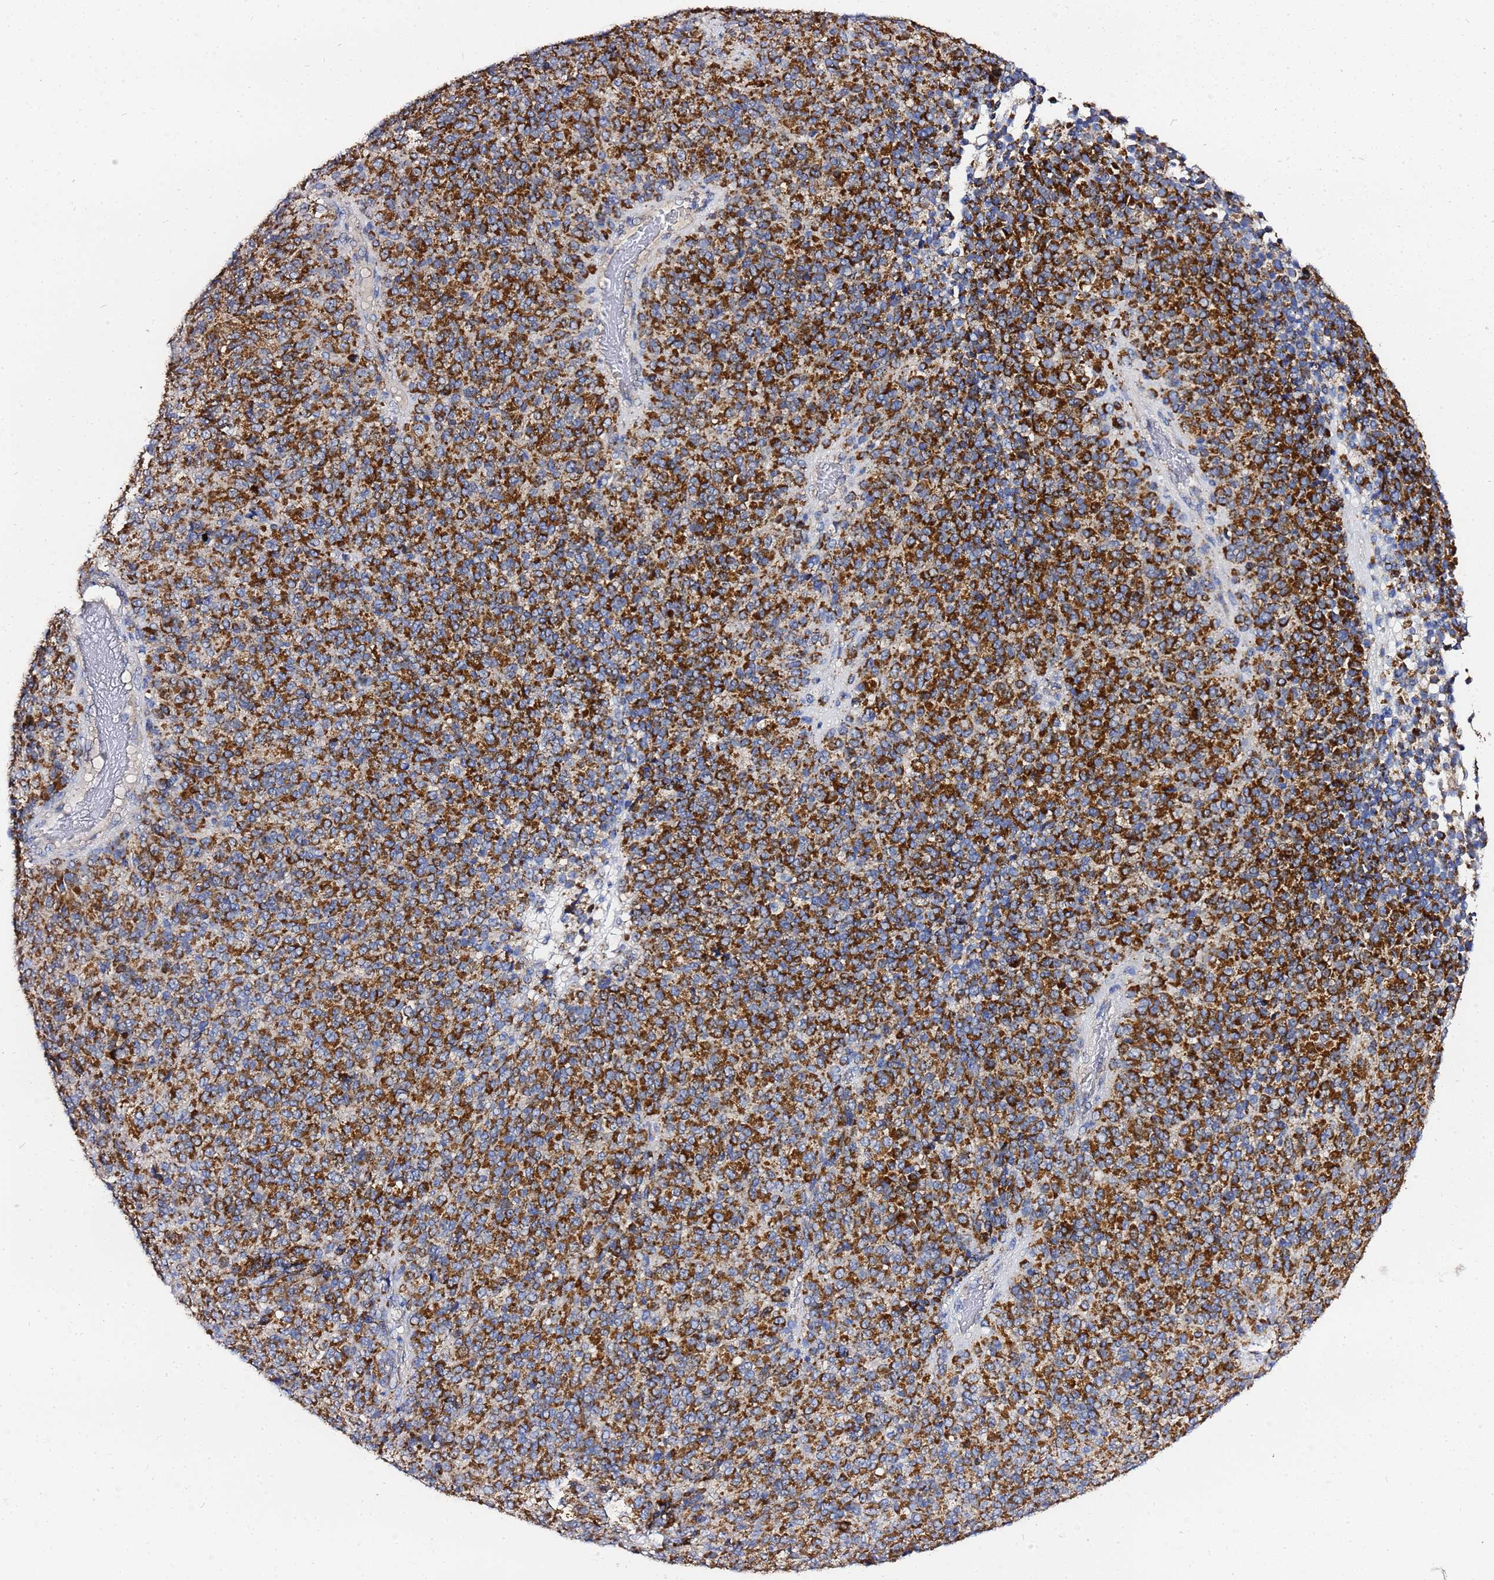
{"staining": {"intensity": "strong", "quantity": ">75%", "location": "cytoplasmic/membranous"}, "tissue": "melanoma", "cell_type": "Tumor cells", "image_type": "cancer", "snomed": [{"axis": "morphology", "description": "Malignant melanoma, Metastatic site"}, {"axis": "topography", "description": "Brain"}], "caption": "Melanoma stained with IHC reveals strong cytoplasmic/membranous staining in approximately >75% of tumor cells. (DAB (3,3'-diaminobenzidine) IHC, brown staining for protein, blue staining for nuclei).", "gene": "FAHD2A", "patient": {"sex": "female", "age": 56}}